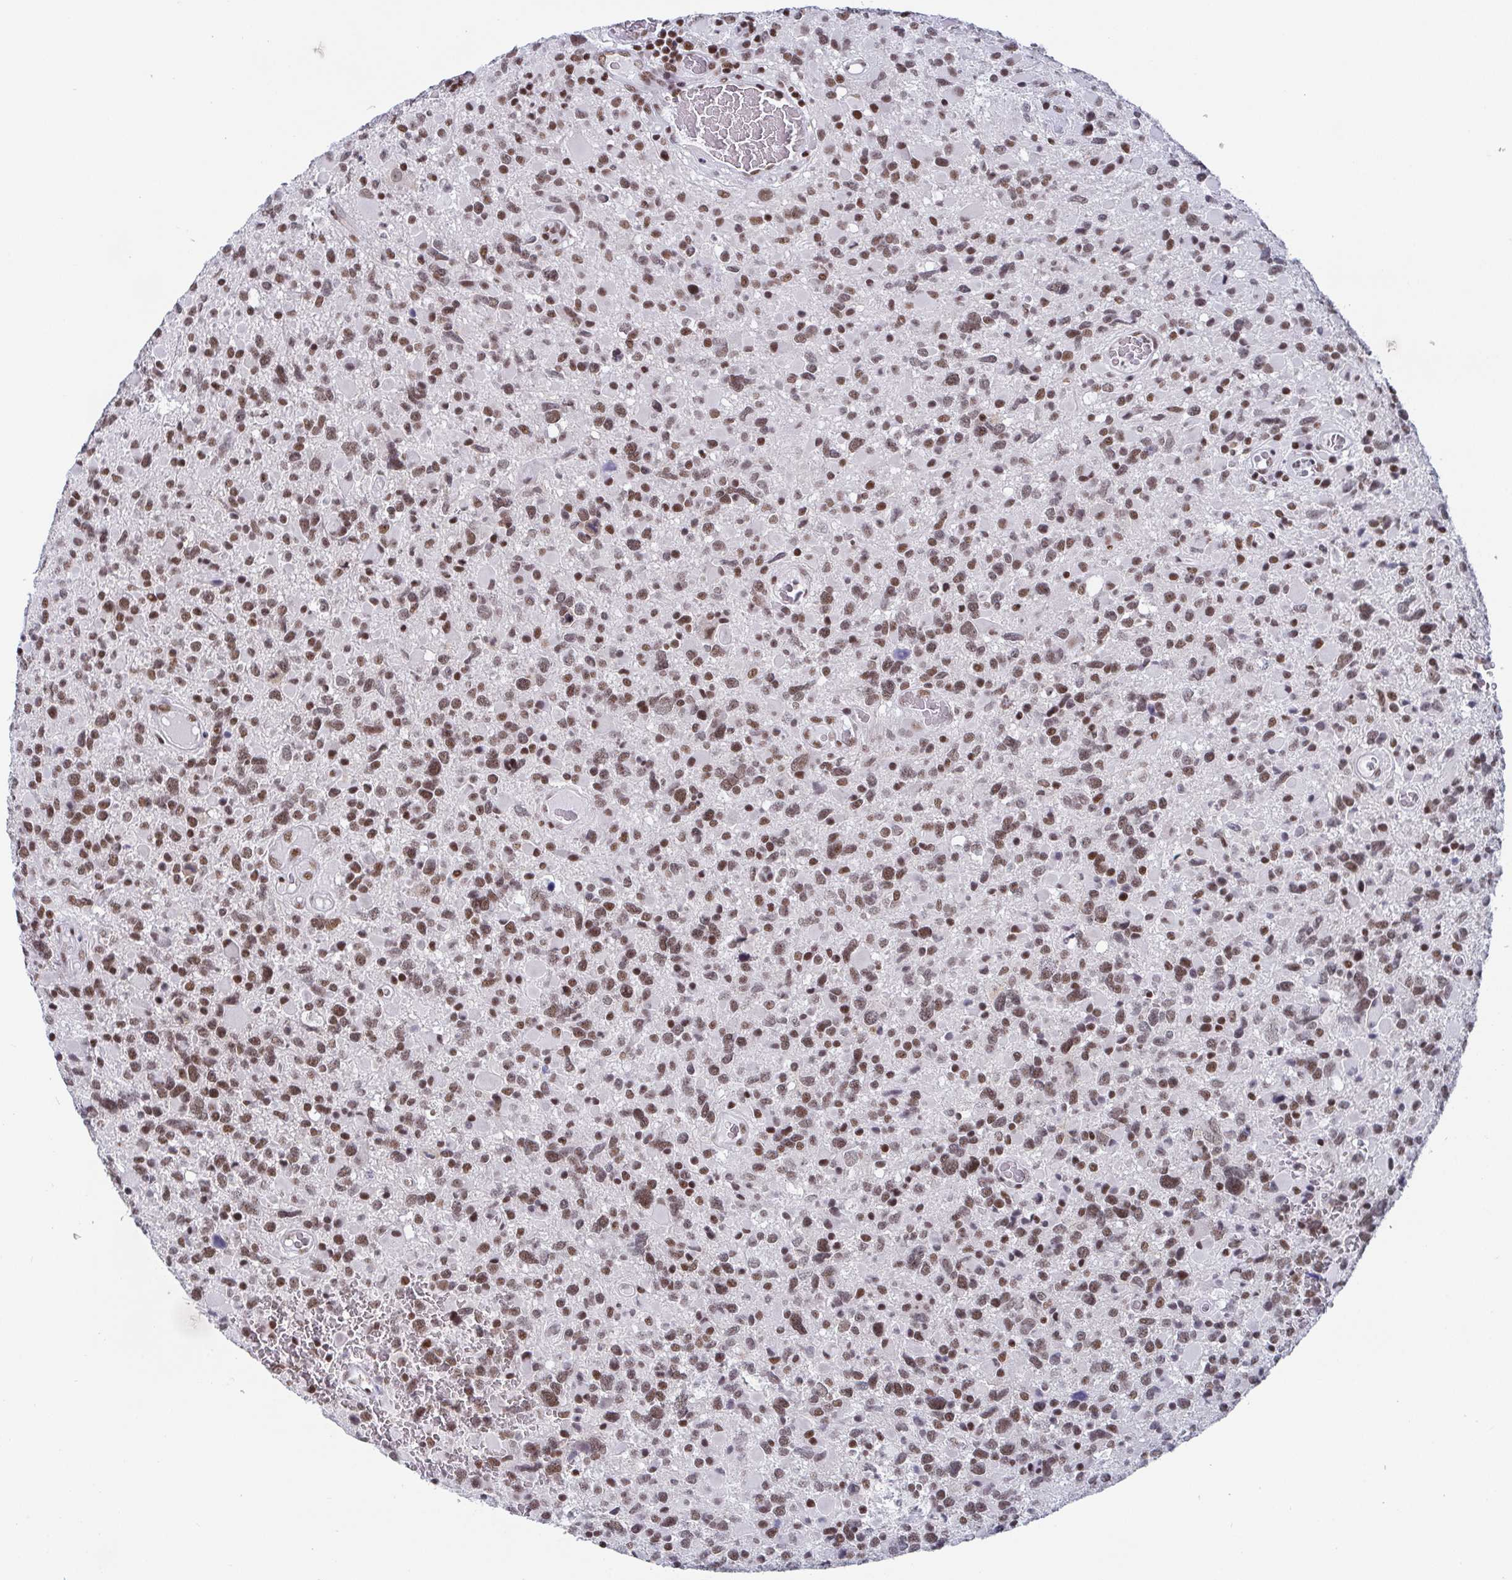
{"staining": {"intensity": "moderate", "quantity": ">75%", "location": "nuclear"}, "tissue": "glioma", "cell_type": "Tumor cells", "image_type": "cancer", "snomed": [{"axis": "morphology", "description": "Glioma, malignant, High grade"}, {"axis": "topography", "description": "Brain"}], "caption": "Immunohistochemistry (DAB) staining of human malignant glioma (high-grade) displays moderate nuclear protein expression in approximately >75% of tumor cells.", "gene": "CTCF", "patient": {"sex": "female", "age": 40}}